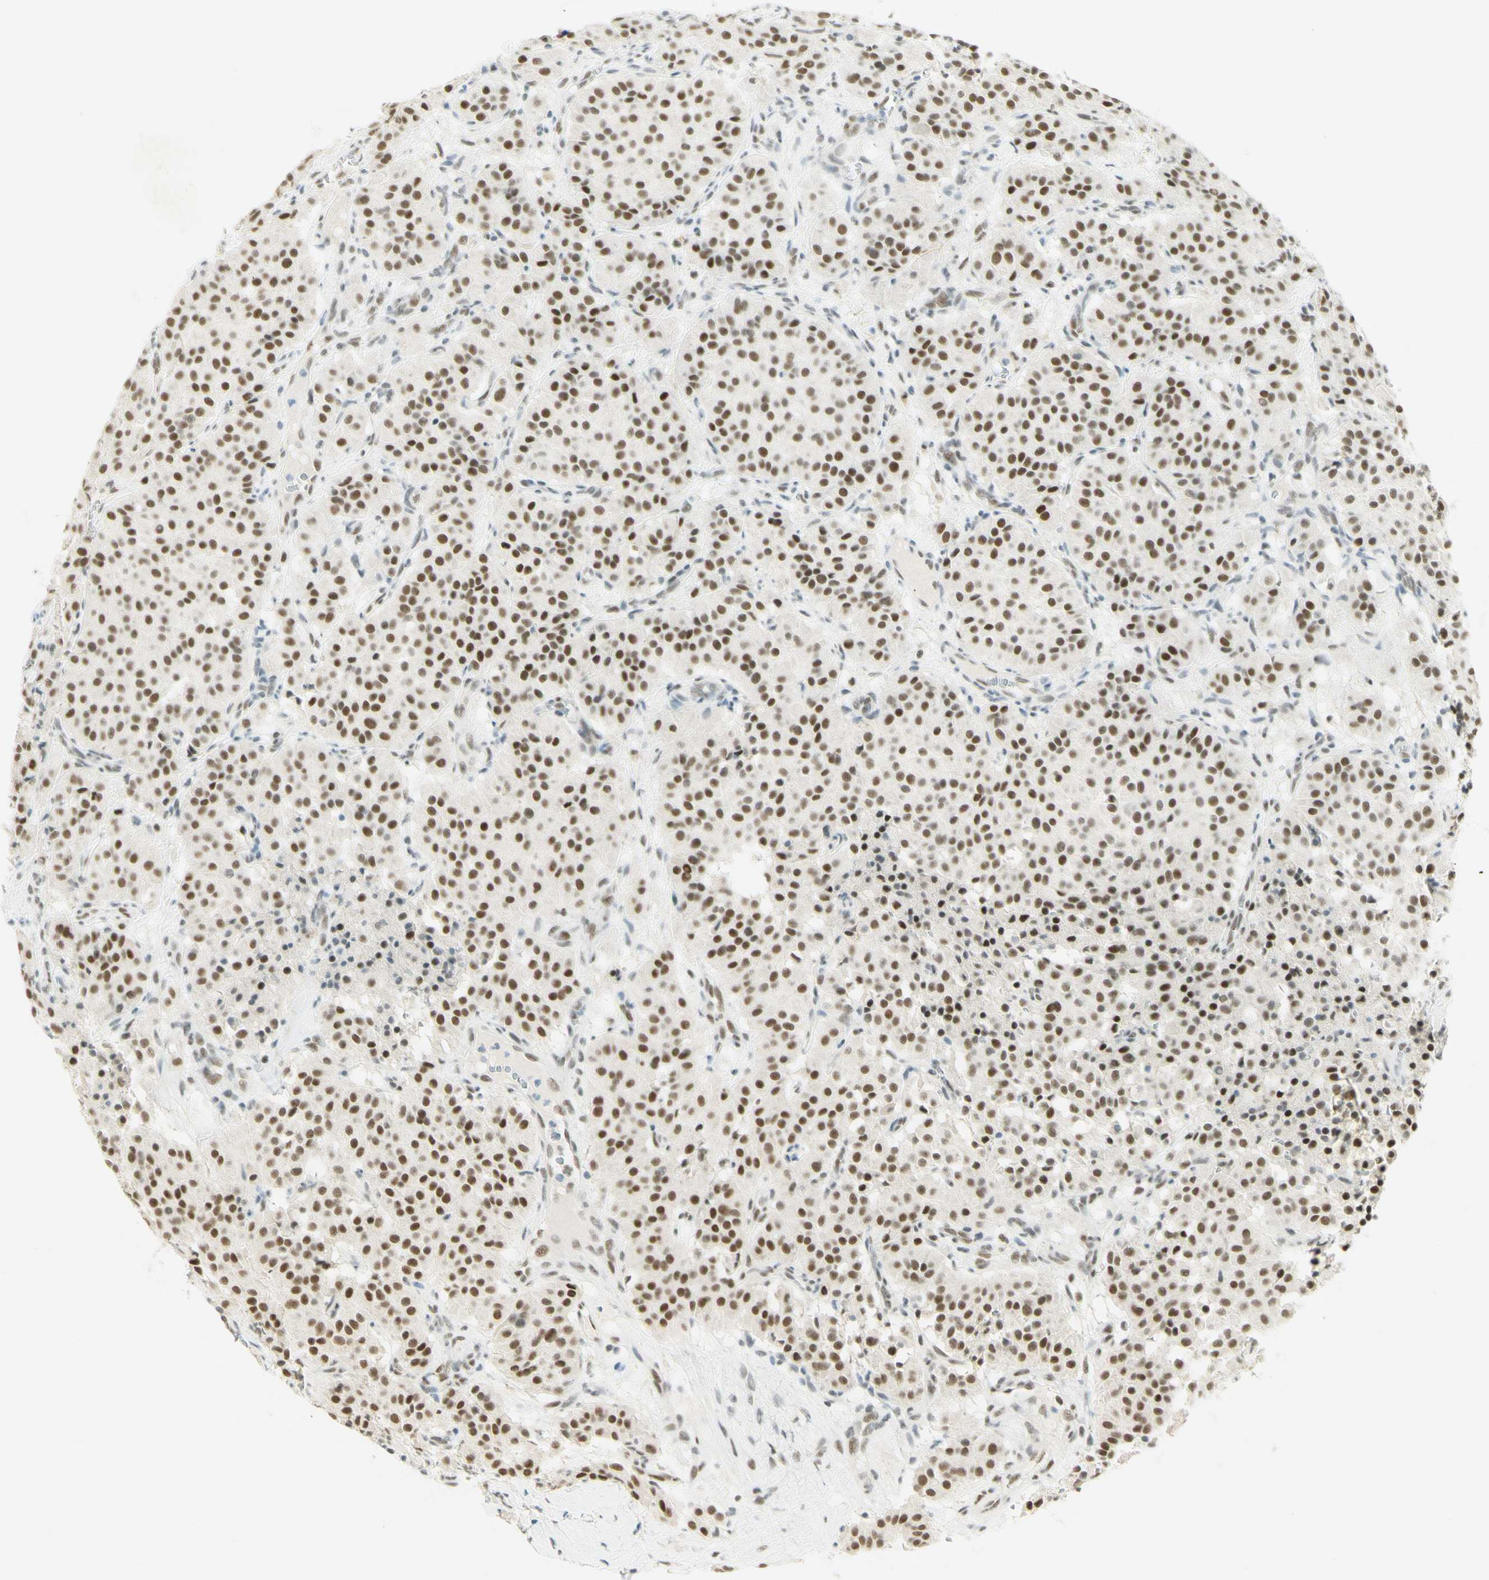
{"staining": {"intensity": "moderate", "quantity": ">75%", "location": "nuclear"}, "tissue": "carcinoid", "cell_type": "Tumor cells", "image_type": "cancer", "snomed": [{"axis": "morphology", "description": "Carcinoid, malignant, NOS"}, {"axis": "topography", "description": "Lung"}], "caption": "Immunohistochemical staining of human malignant carcinoid shows moderate nuclear protein staining in approximately >75% of tumor cells.", "gene": "PMS2", "patient": {"sex": "male", "age": 30}}